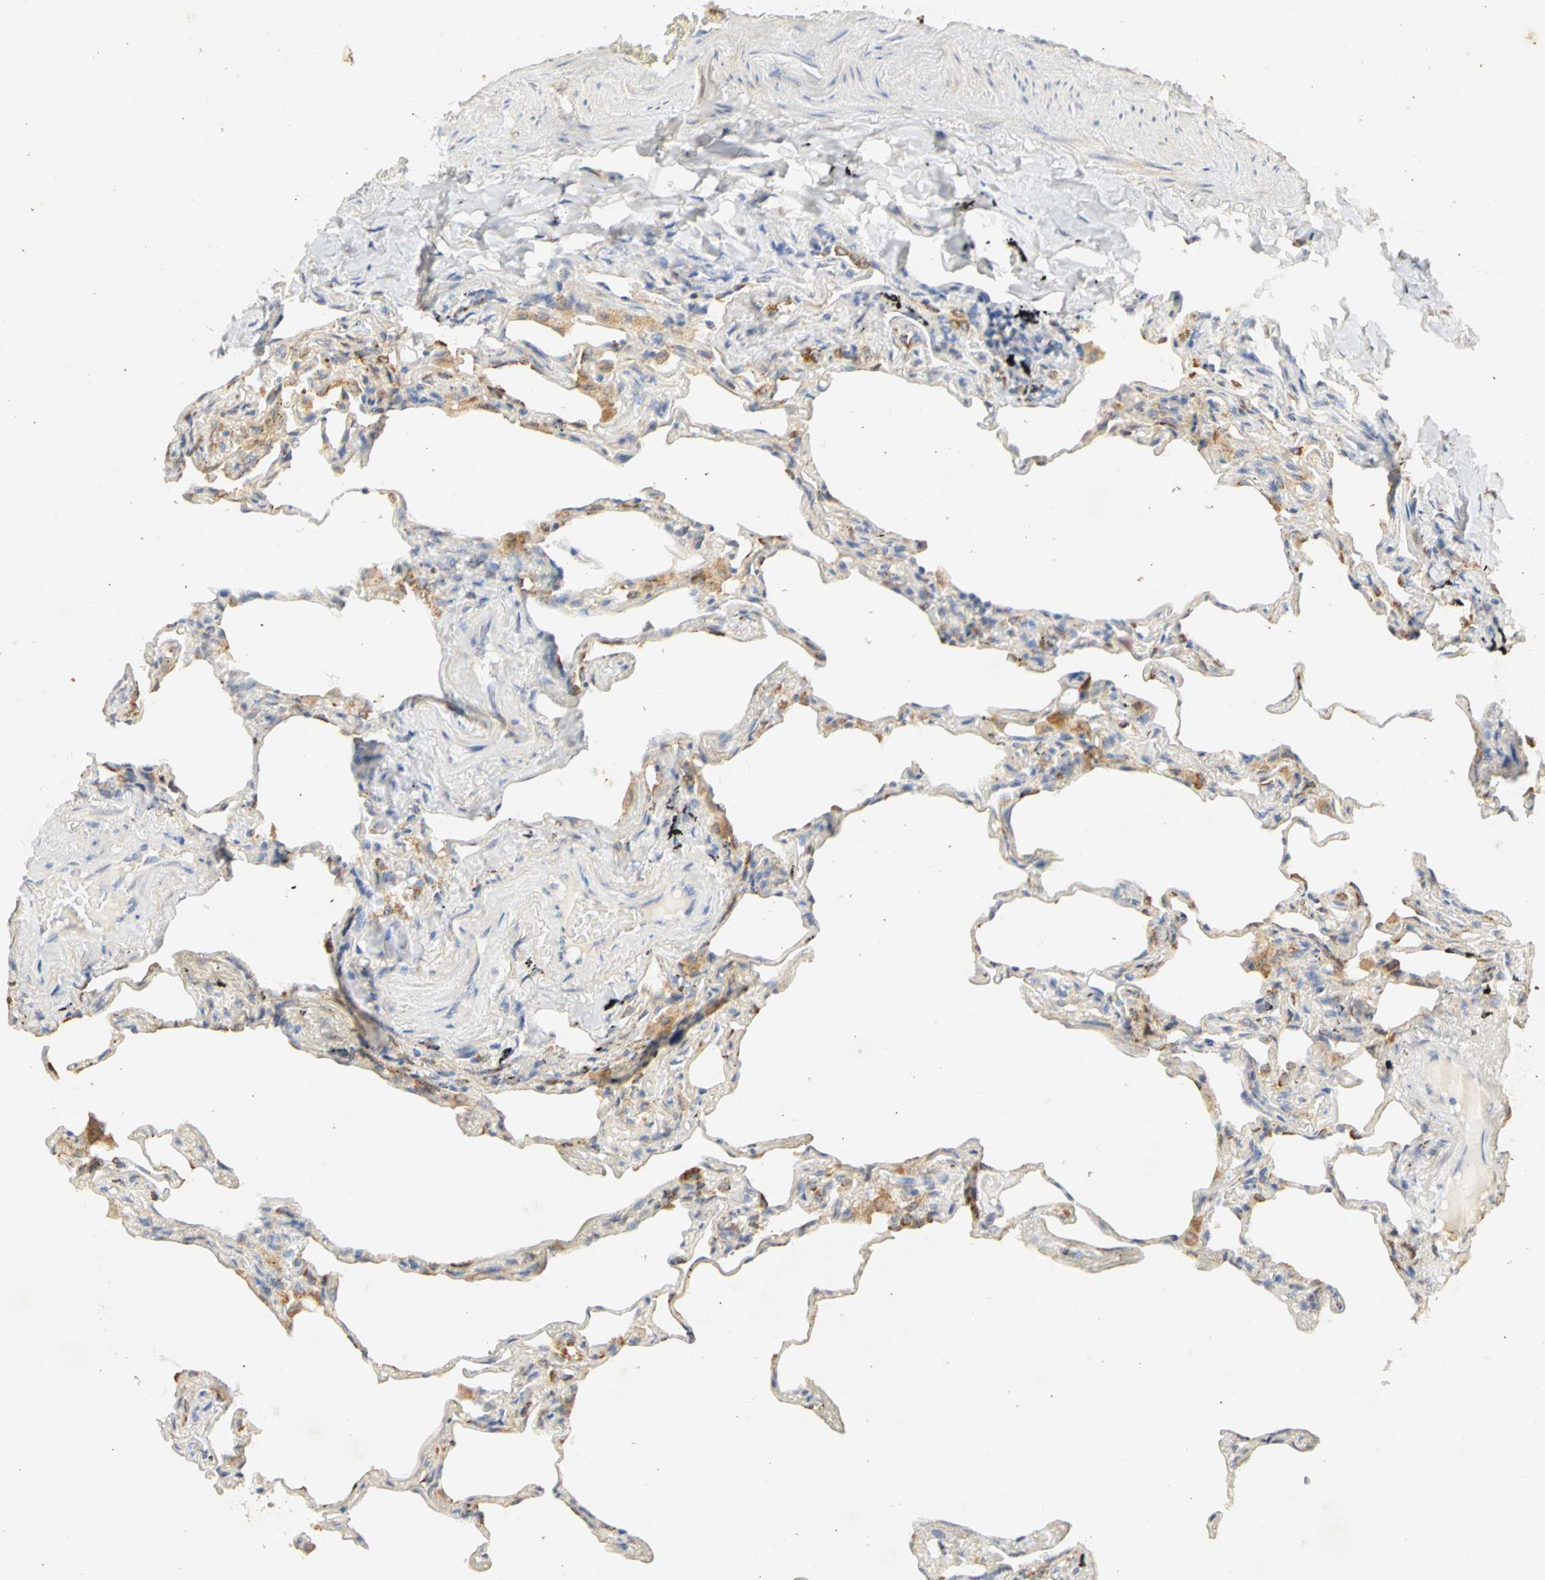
{"staining": {"intensity": "negative", "quantity": "none", "location": "none"}, "tissue": "lung", "cell_type": "Alveolar cells", "image_type": "normal", "snomed": [{"axis": "morphology", "description": "Normal tissue, NOS"}, {"axis": "morphology", "description": "Inflammation, NOS"}, {"axis": "topography", "description": "Lung"}], "caption": "Immunohistochemistry (IHC) of benign human lung demonstrates no positivity in alveolar cells.", "gene": "GNRH2", "patient": {"sex": "male", "age": 69}}